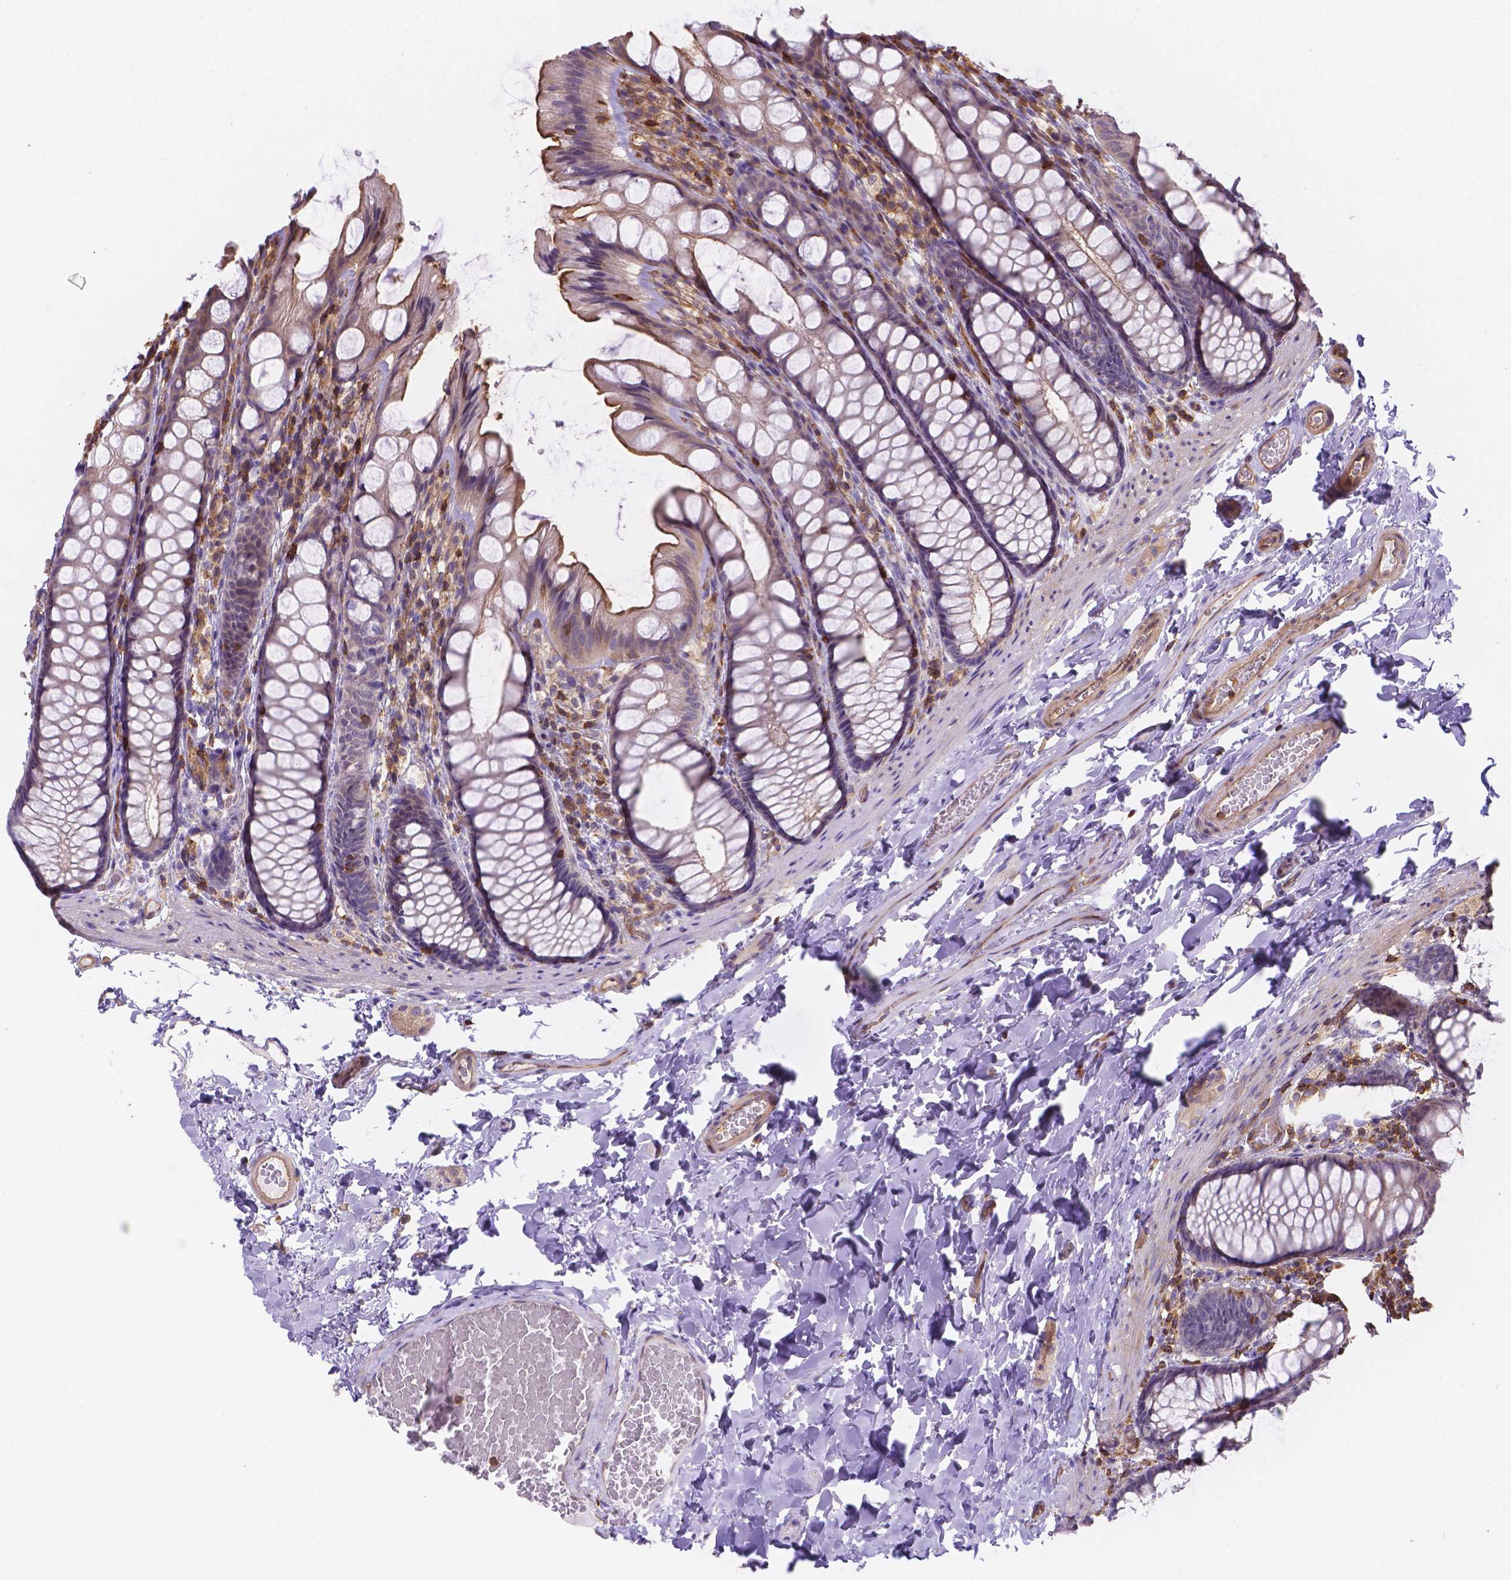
{"staining": {"intensity": "negative", "quantity": "none", "location": "none"}, "tissue": "colon", "cell_type": "Endothelial cells", "image_type": "normal", "snomed": [{"axis": "morphology", "description": "Normal tissue, NOS"}, {"axis": "topography", "description": "Colon"}], "caption": "Immunohistochemistry histopathology image of unremarkable colon stained for a protein (brown), which displays no staining in endothelial cells.", "gene": "DMWD", "patient": {"sex": "male", "age": 47}}